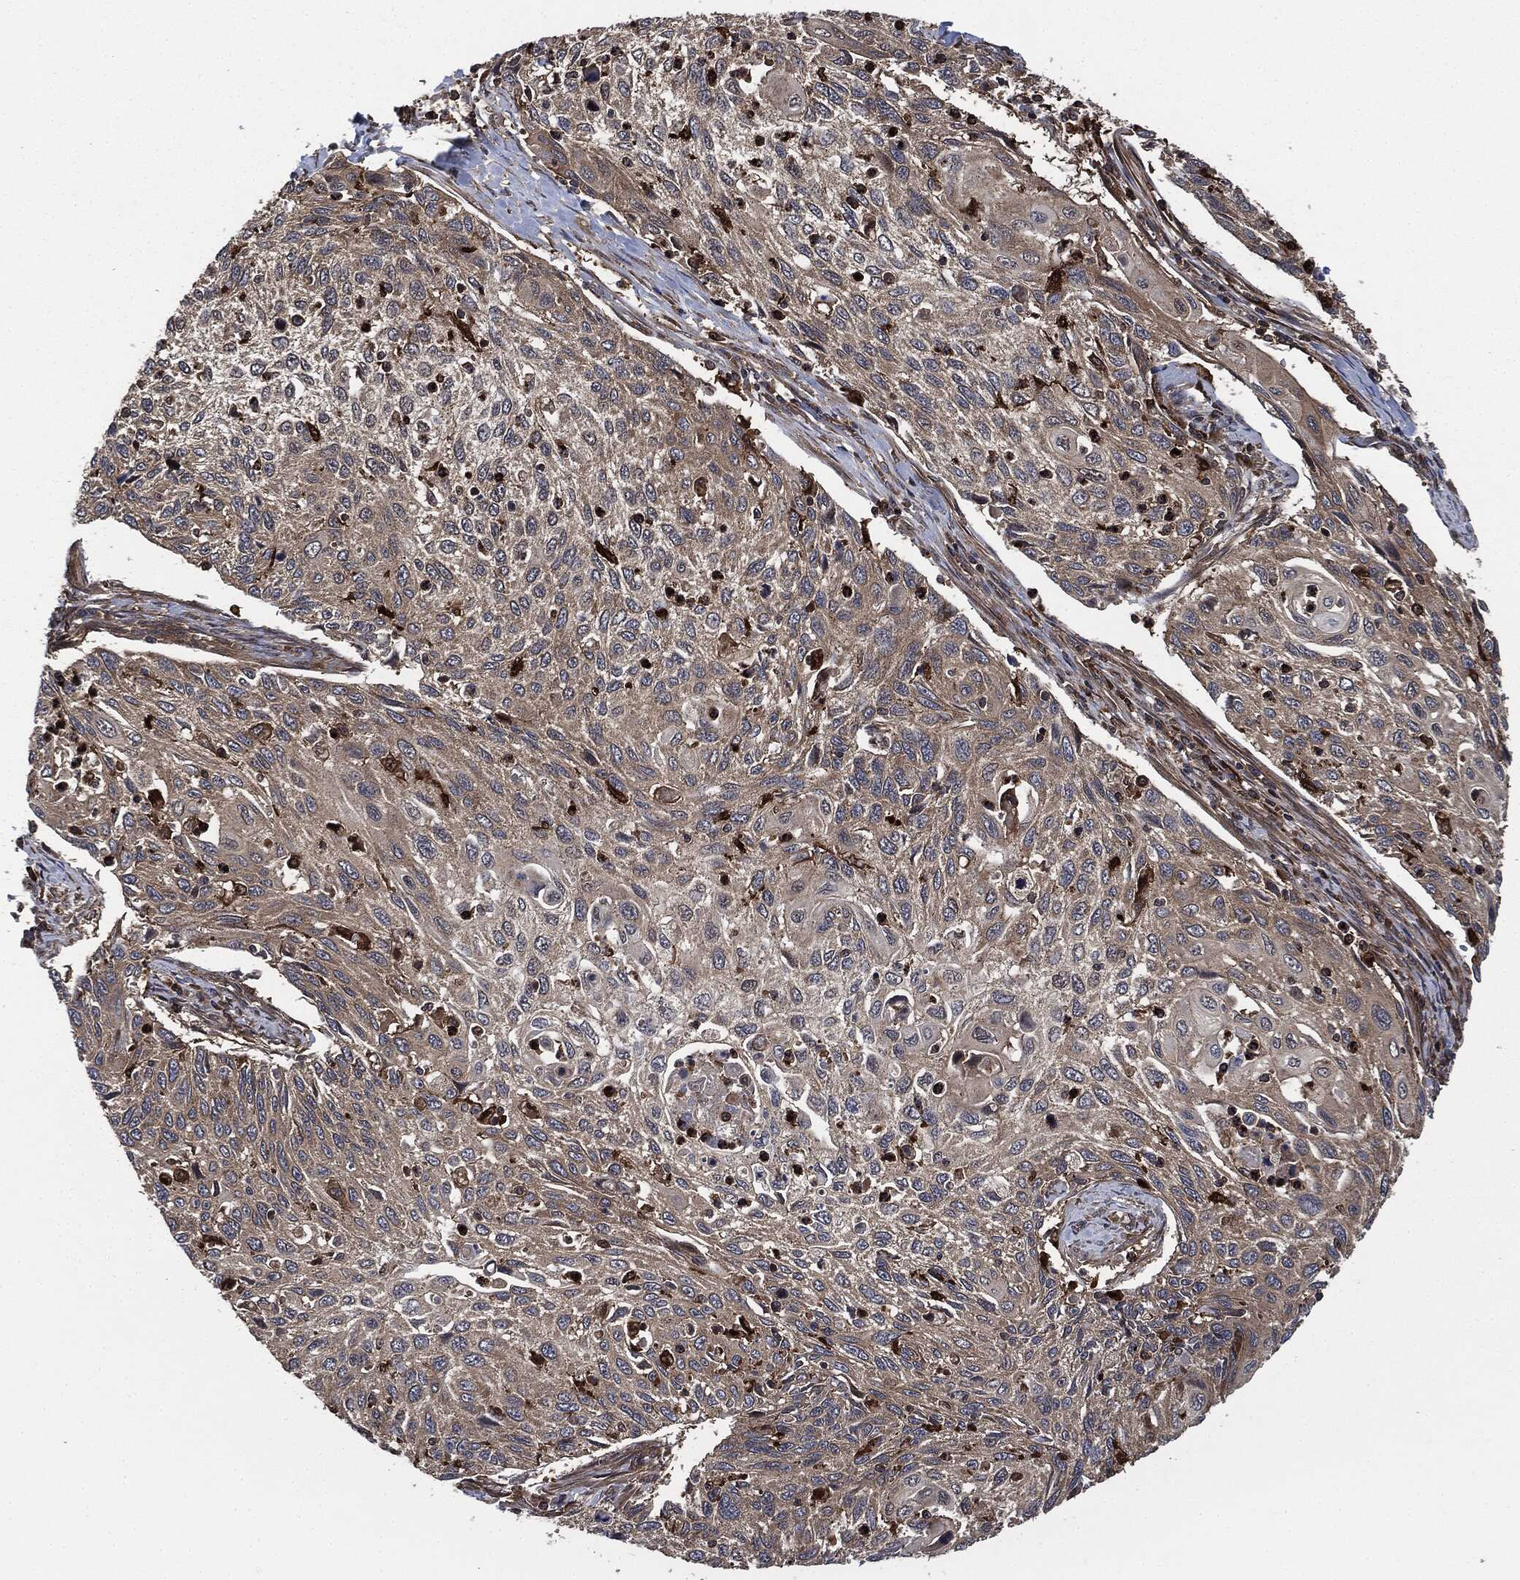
{"staining": {"intensity": "negative", "quantity": "none", "location": "none"}, "tissue": "cervical cancer", "cell_type": "Tumor cells", "image_type": "cancer", "snomed": [{"axis": "morphology", "description": "Squamous cell carcinoma, NOS"}, {"axis": "topography", "description": "Cervix"}], "caption": "IHC histopathology image of cervical cancer (squamous cell carcinoma) stained for a protein (brown), which reveals no staining in tumor cells.", "gene": "RAP1GDS1", "patient": {"sex": "female", "age": 70}}